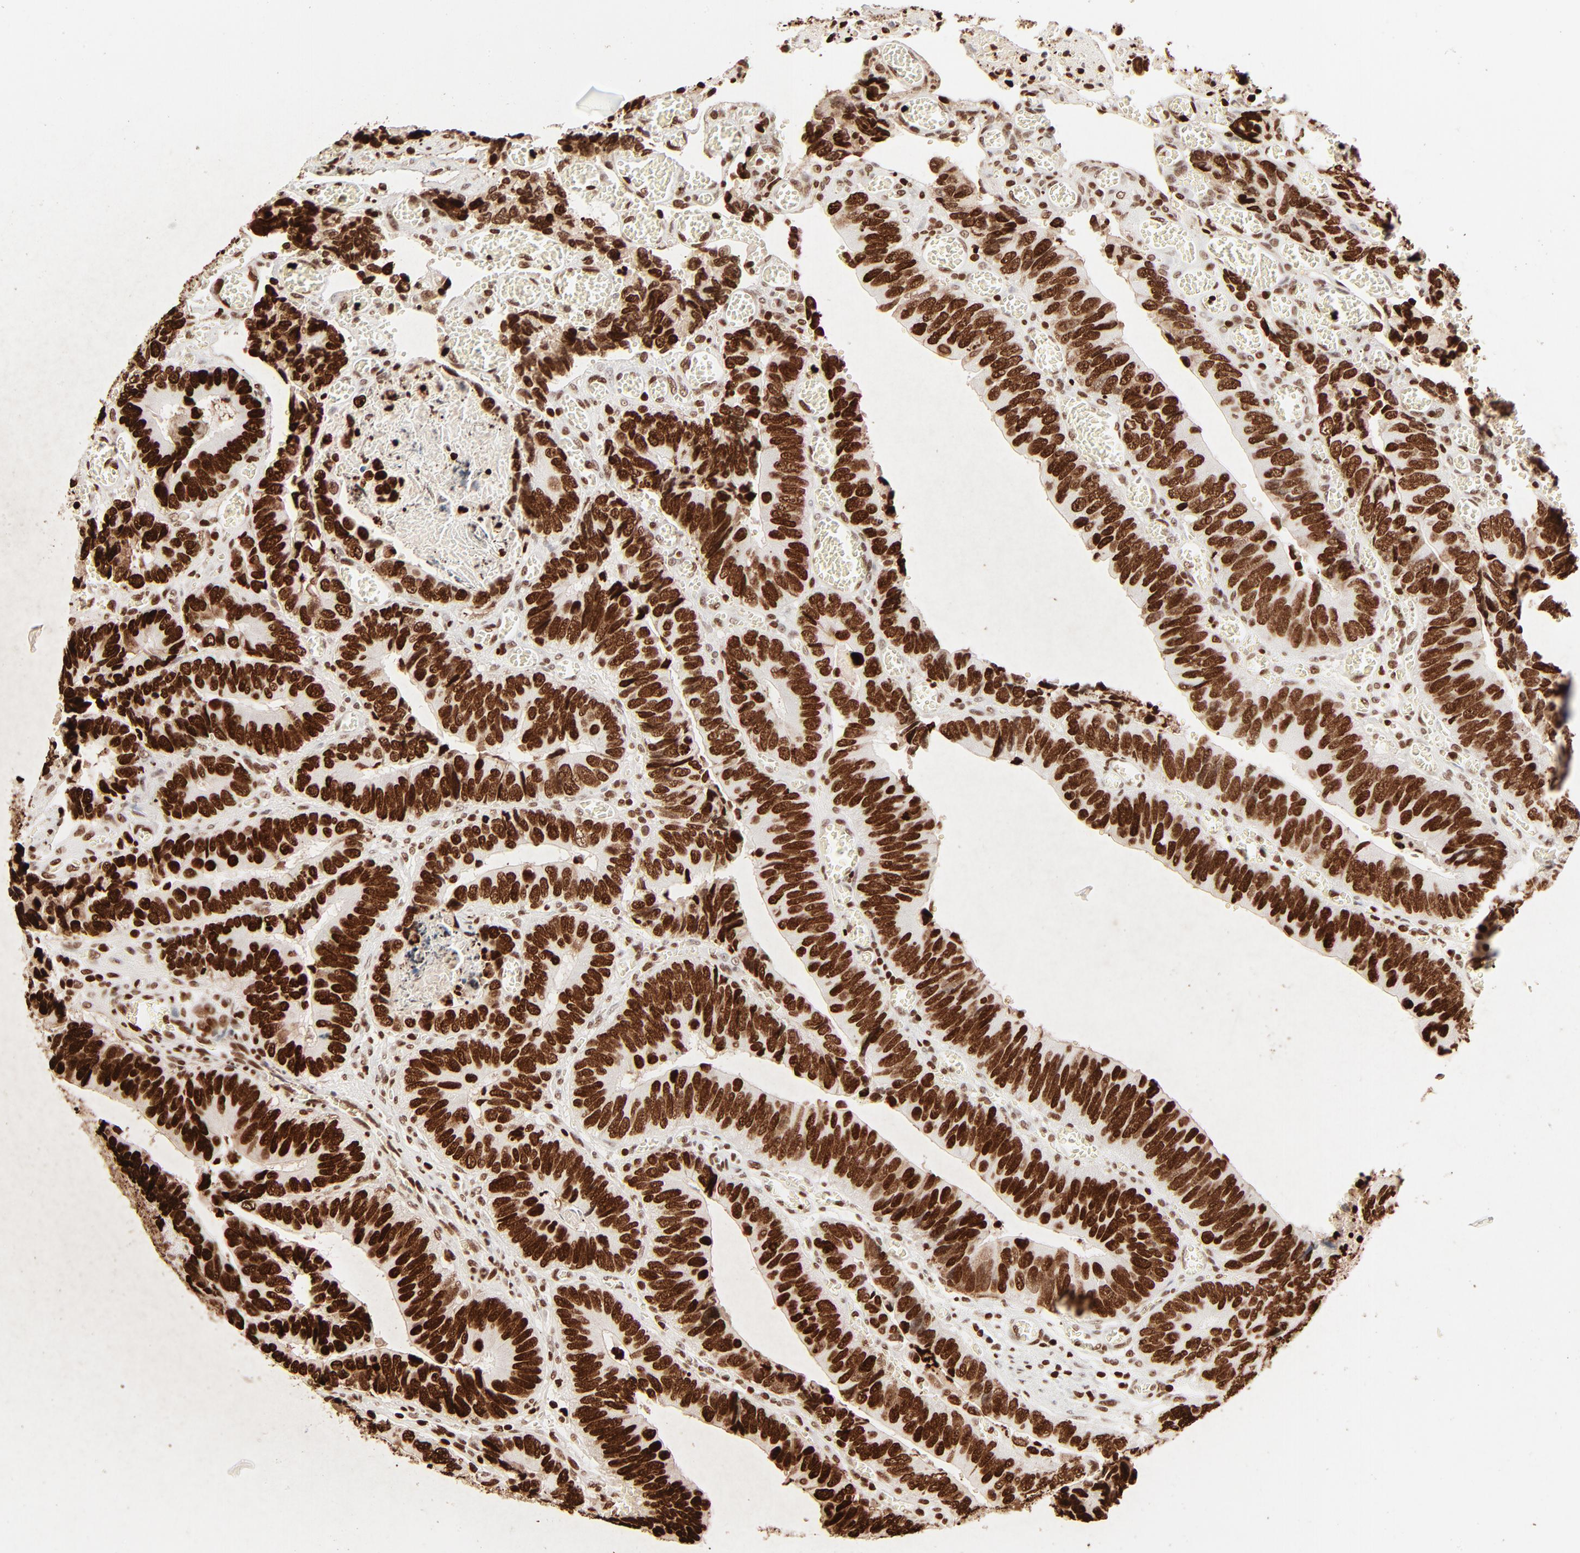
{"staining": {"intensity": "strong", "quantity": ">75%", "location": "nuclear"}, "tissue": "colorectal cancer", "cell_type": "Tumor cells", "image_type": "cancer", "snomed": [{"axis": "morphology", "description": "Adenocarcinoma, NOS"}, {"axis": "topography", "description": "Colon"}], "caption": "Colorectal cancer (adenocarcinoma) stained with a protein marker shows strong staining in tumor cells.", "gene": "HMGB2", "patient": {"sex": "male", "age": 72}}